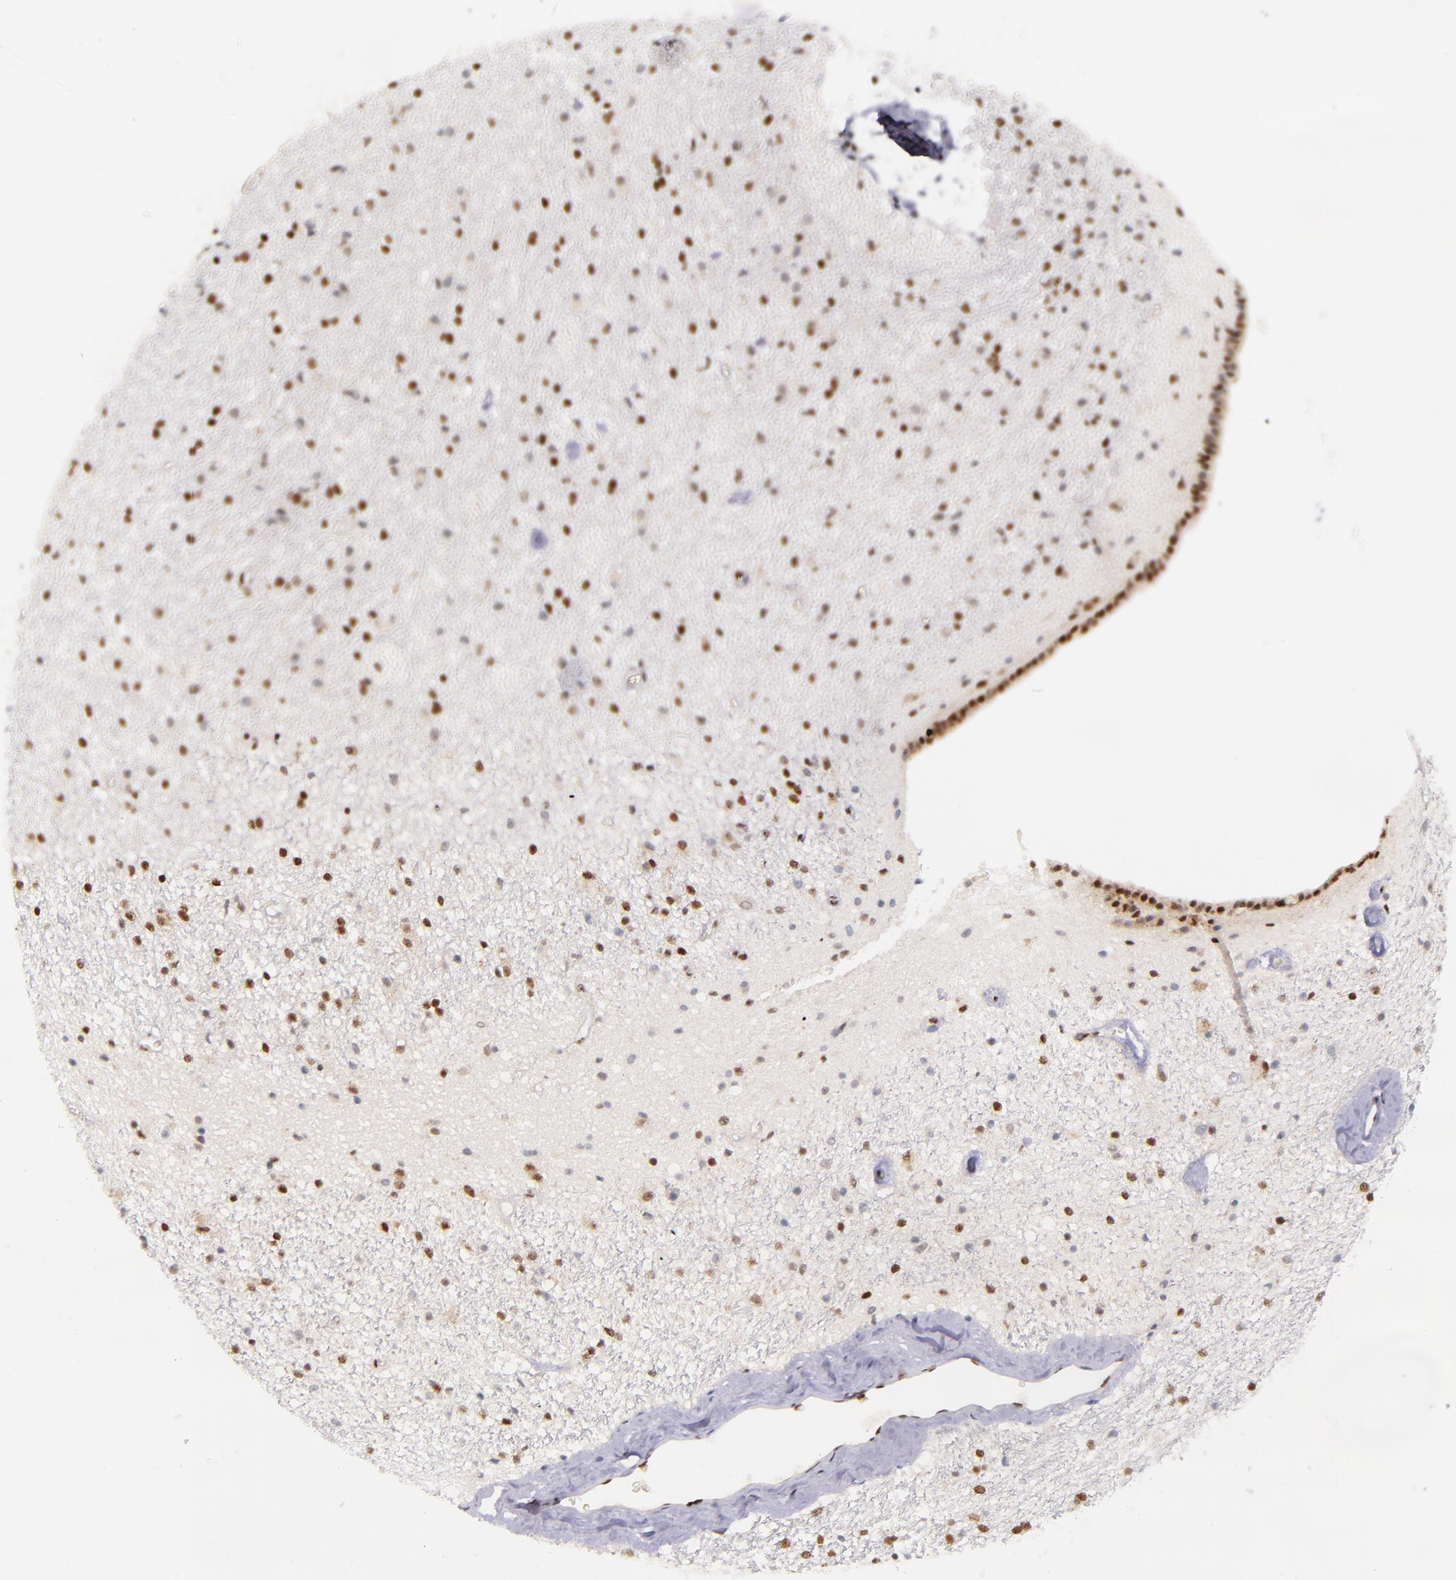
{"staining": {"intensity": "moderate", "quantity": ">75%", "location": "nuclear"}, "tissue": "caudate", "cell_type": "Glial cells", "image_type": "normal", "snomed": [{"axis": "morphology", "description": "Normal tissue, NOS"}, {"axis": "topography", "description": "Lateral ventricle wall"}], "caption": "High-magnification brightfield microscopy of benign caudate stained with DAB (3,3'-diaminobenzidine) (brown) and counterstained with hematoxylin (blue). glial cells exhibit moderate nuclear expression is present in approximately>75% of cells. The staining was performed using DAB to visualize the protein expression in brown, while the nuclei were stained in blue with hematoxylin (Magnification: 20x).", "gene": "GPKOW", "patient": {"sex": "female", "age": 19}}